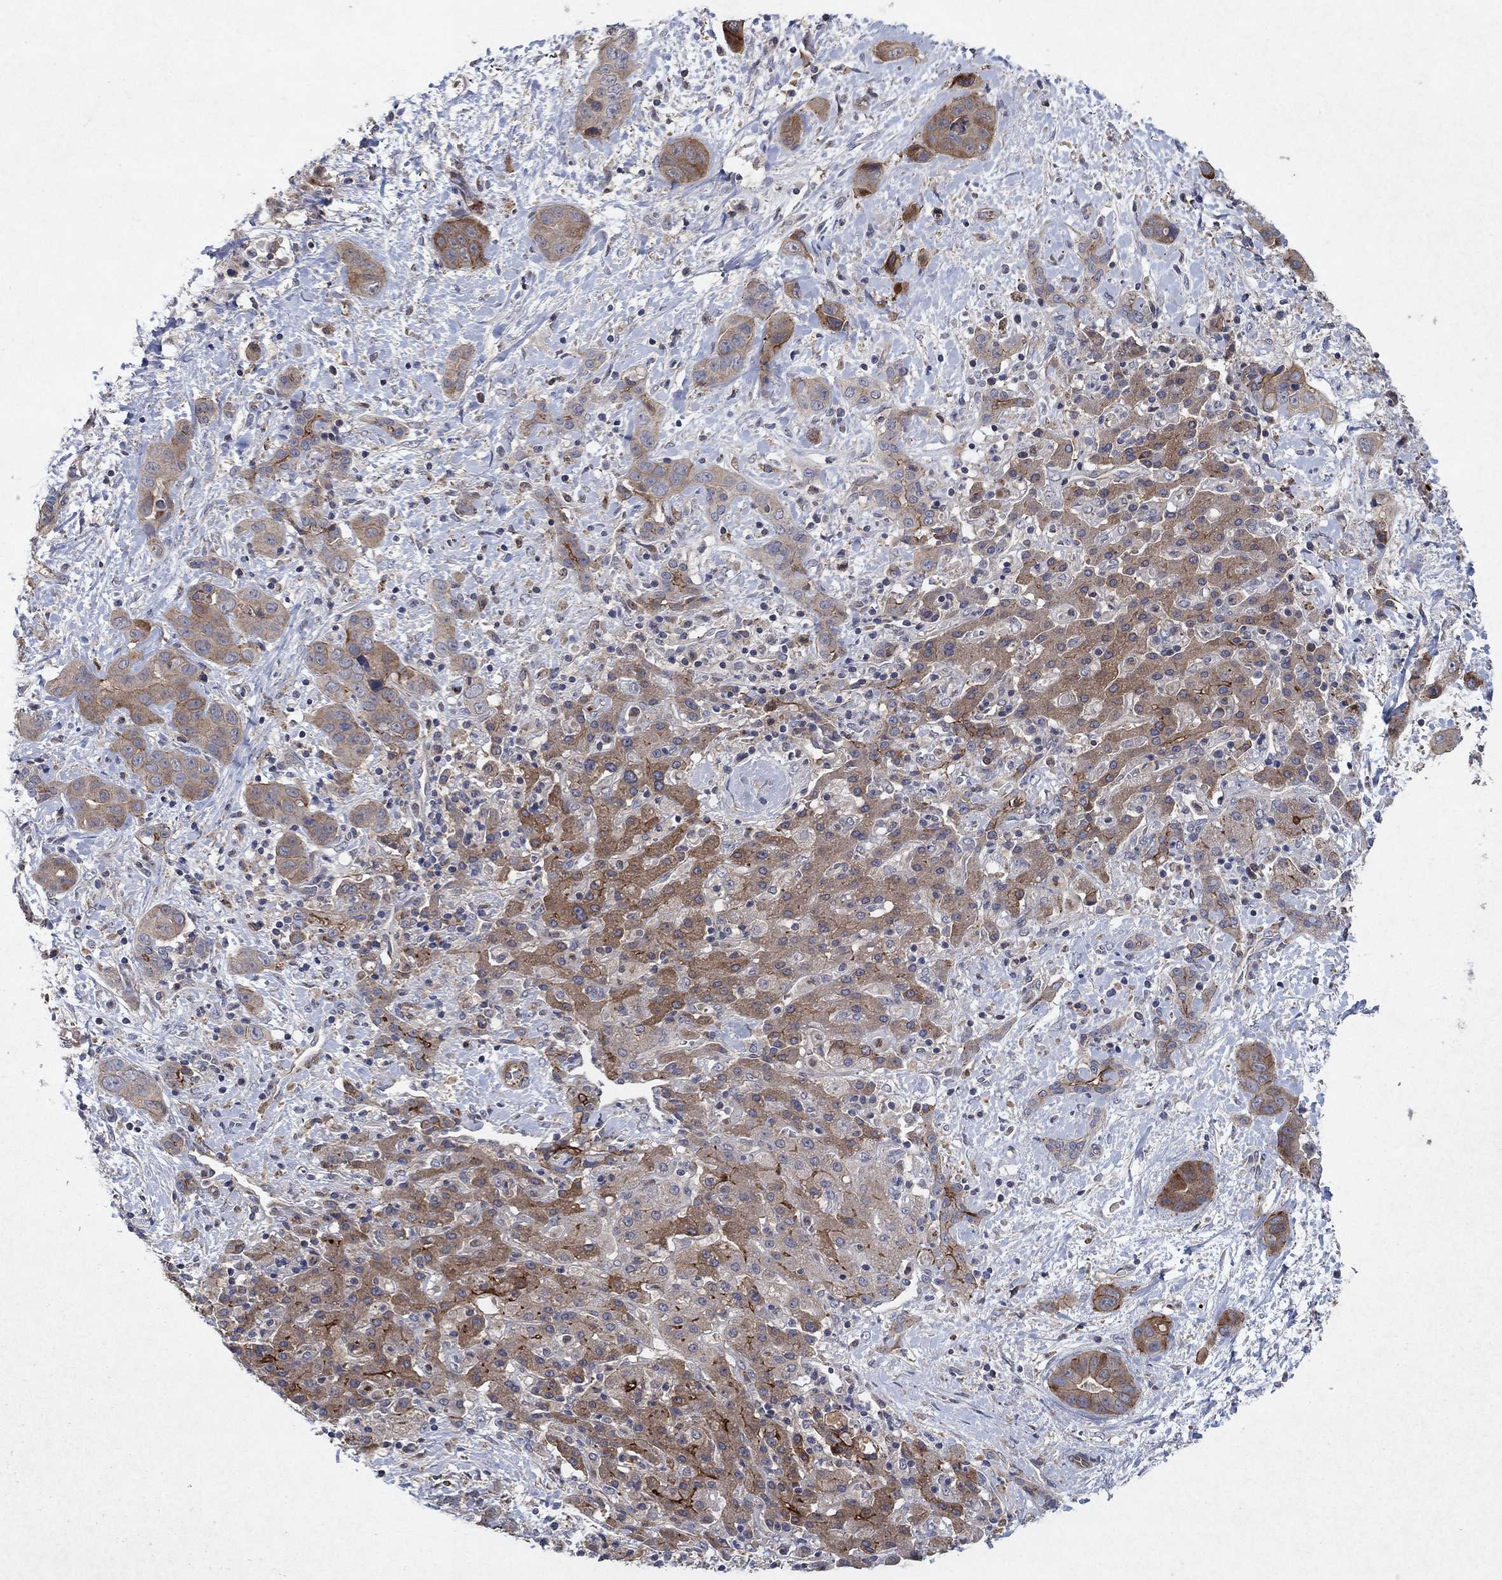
{"staining": {"intensity": "strong", "quantity": "<25%", "location": "cytoplasmic/membranous"}, "tissue": "liver cancer", "cell_type": "Tumor cells", "image_type": "cancer", "snomed": [{"axis": "morphology", "description": "Cholangiocarcinoma"}, {"axis": "topography", "description": "Liver"}], "caption": "Strong cytoplasmic/membranous protein staining is identified in approximately <25% of tumor cells in liver cancer (cholangiocarcinoma).", "gene": "FRG1", "patient": {"sex": "female", "age": 52}}